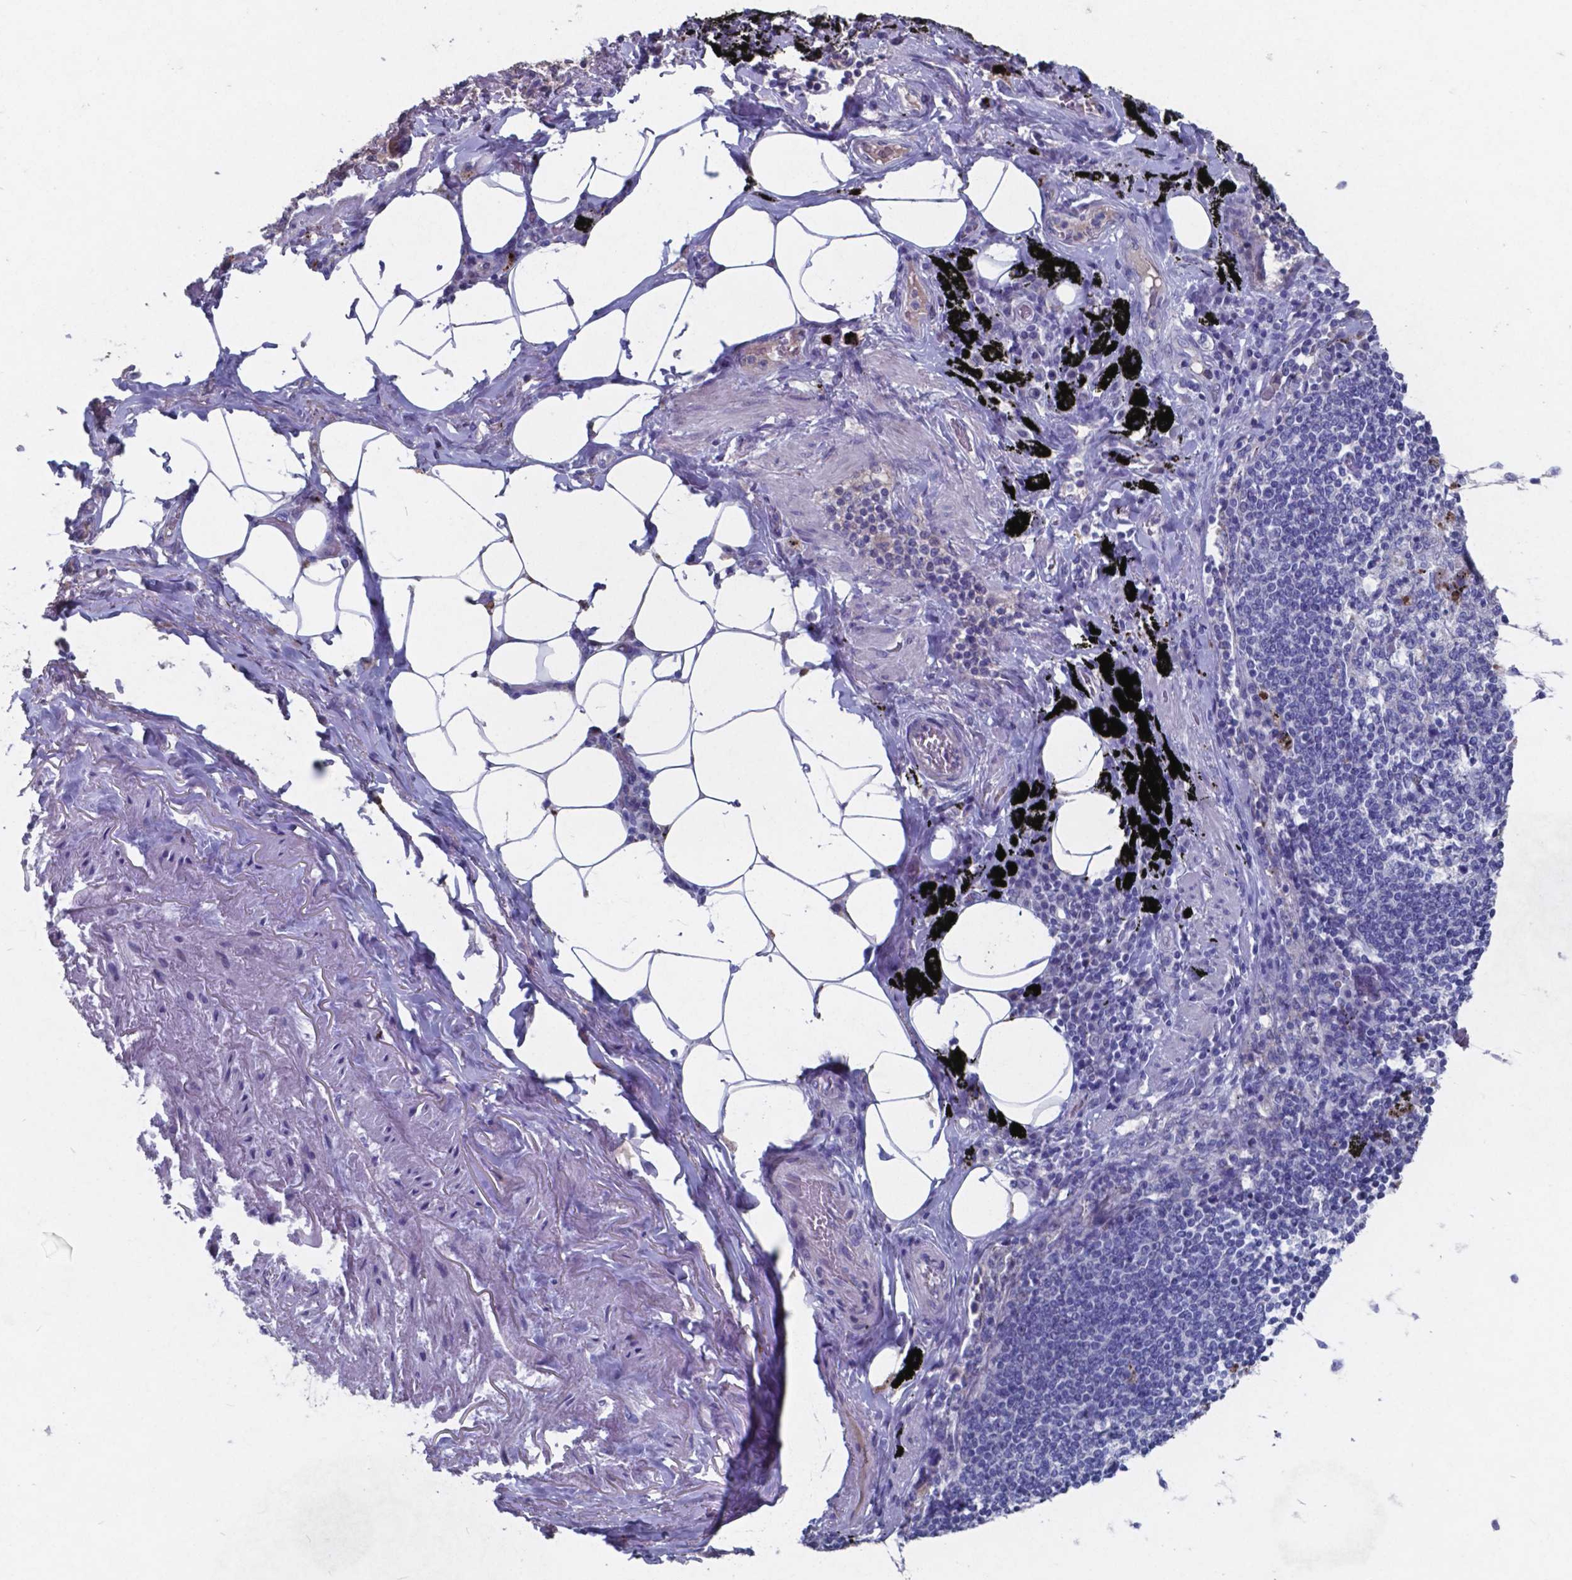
{"staining": {"intensity": "weak", "quantity": "25%-75%", "location": "cytoplasmic/membranous"}, "tissue": "adipose tissue", "cell_type": "Adipocytes", "image_type": "normal", "snomed": [{"axis": "morphology", "description": "Normal tissue, NOS"}, {"axis": "topography", "description": "Bronchus"}, {"axis": "topography", "description": "Lung"}], "caption": "Protein expression analysis of benign adipose tissue reveals weak cytoplasmic/membranous staining in approximately 25%-75% of adipocytes.", "gene": "TTR", "patient": {"sex": "female", "age": 57}}